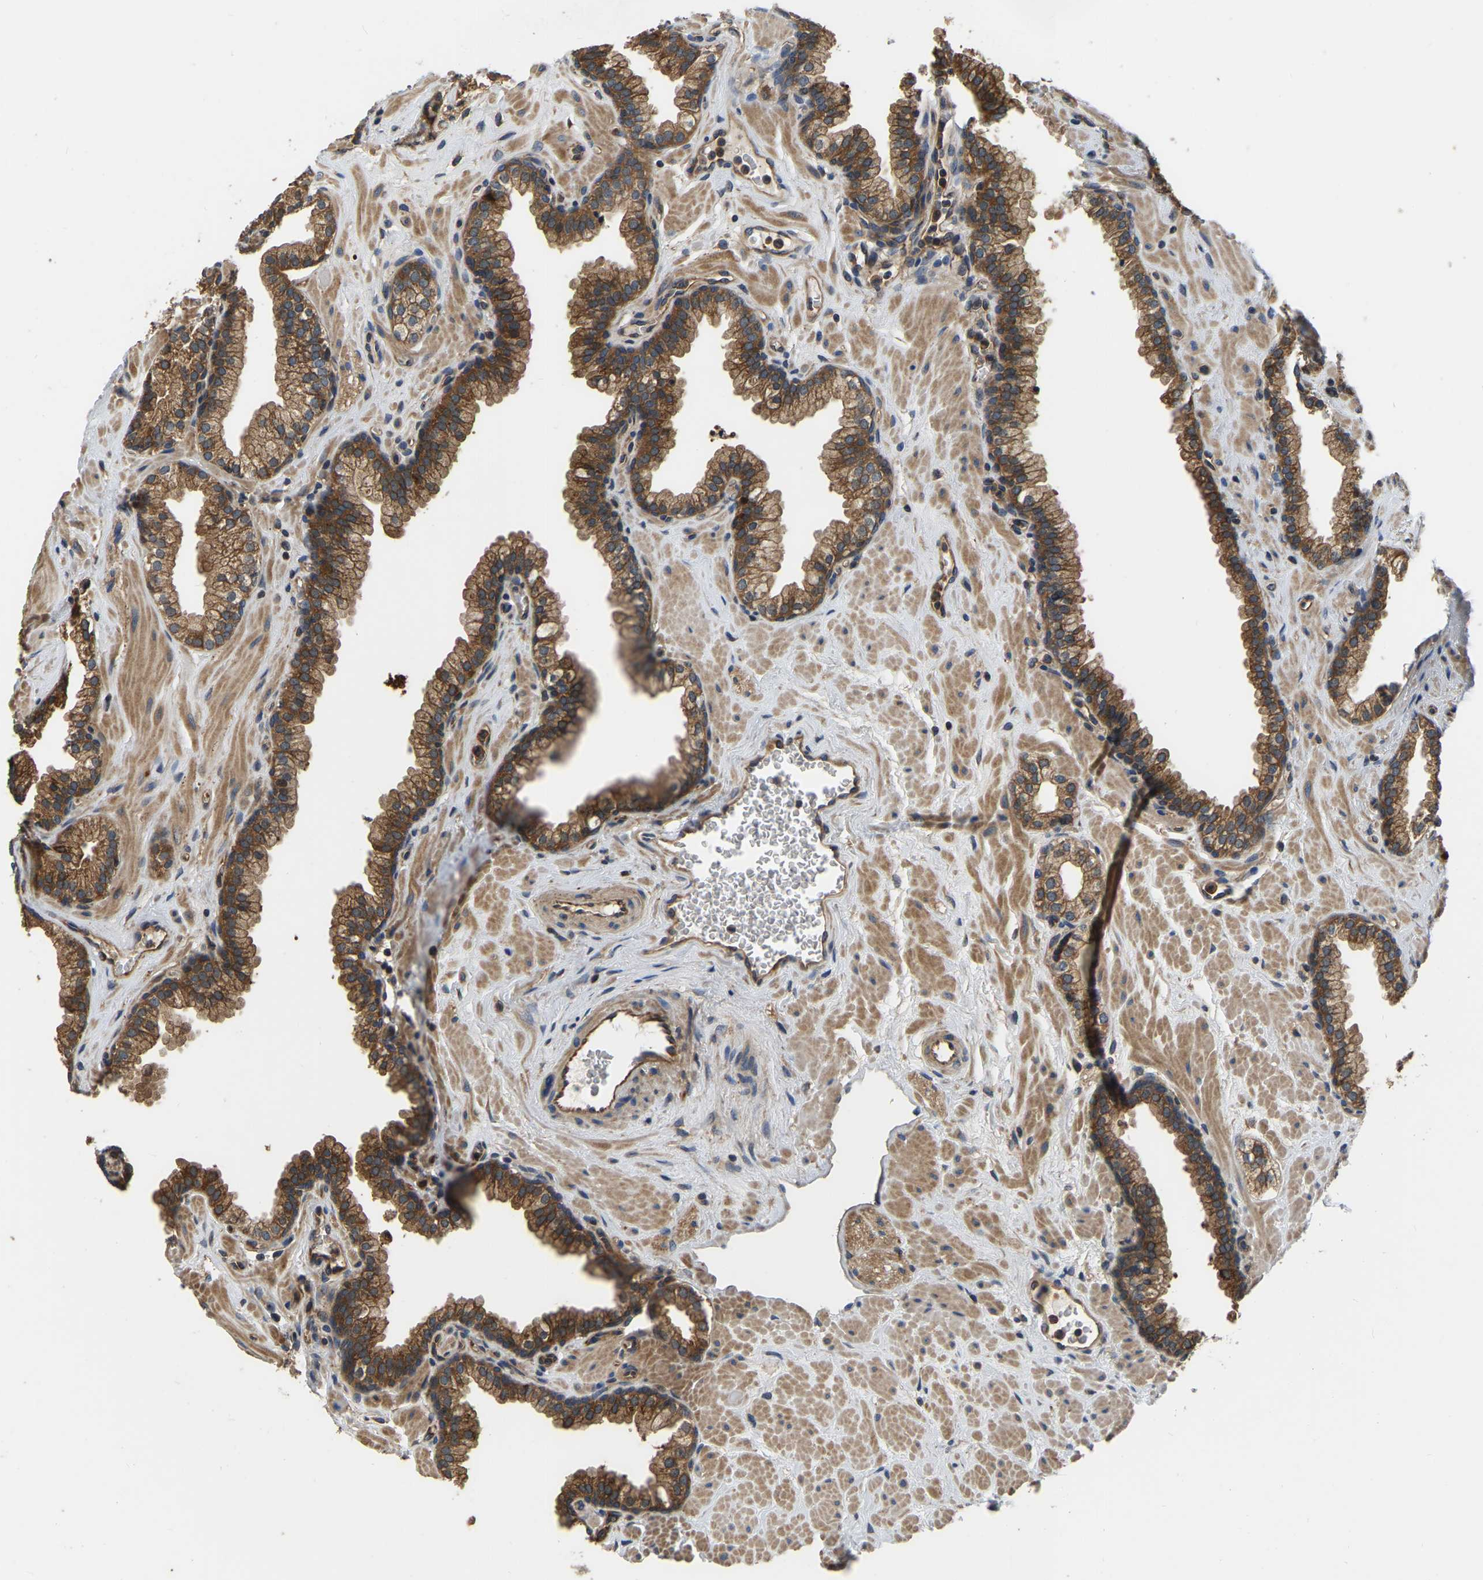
{"staining": {"intensity": "strong", "quantity": ">75%", "location": "cytoplasmic/membranous"}, "tissue": "prostate", "cell_type": "Glandular cells", "image_type": "normal", "snomed": [{"axis": "morphology", "description": "Normal tissue, NOS"}, {"axis": "morphology", "description": "Urothelial carcinoma, Low grade"}, {"axis": "topography", "description": "Urinary bladder"}, {"axis": "topography", "description": "Prostate"}], "caption": "Immunohistochemical staining of normal human prostate reveals strong cytoplasmic/membranous protein positivity in approximately >75% of glandular cells.", "gene": "GARS1", "patient": {"sex": "male", "age": 60}}